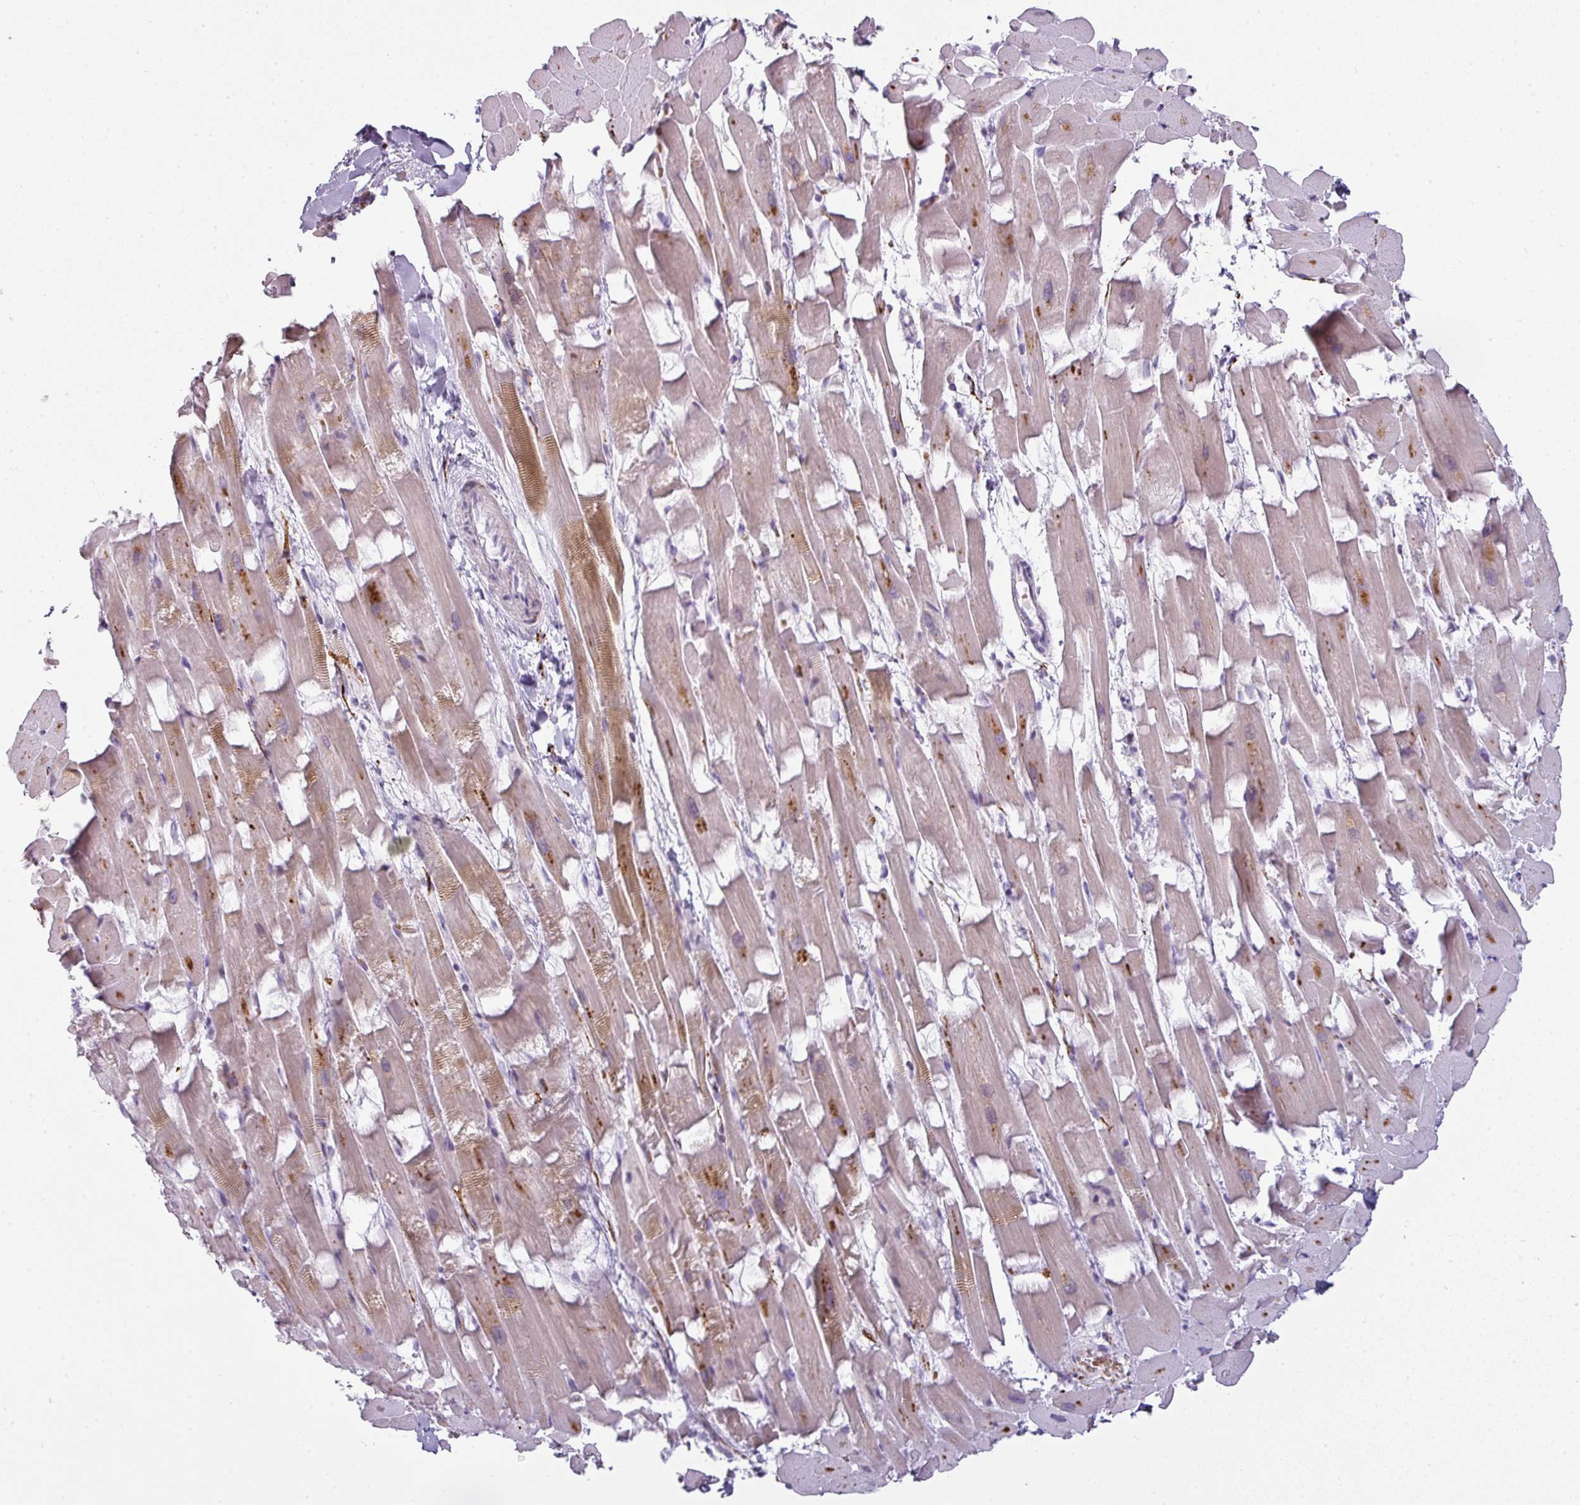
{"staining": {"intensity": "moderate", "quantity": "<25%", "location": "cytoplasmic/membranous"}, "tissue": "heart muscle", "cell_type": "Cardiomyocytes", "image_type": "normal", "snomed": [{"axis": "morphology", "description": "Normal tissue, NOS"}, {"axis": "topography", "description": "Heart"}], "caption": "IHC histopathology image of normal heart muscle stained for a protein (brown), which demonstrates low levels of moderate cytoplasmic/membranous expression in approximately <25% of cardiomyocytes.", "gene": "SYT8", "patient": {"sex": "male", "age": 37}}